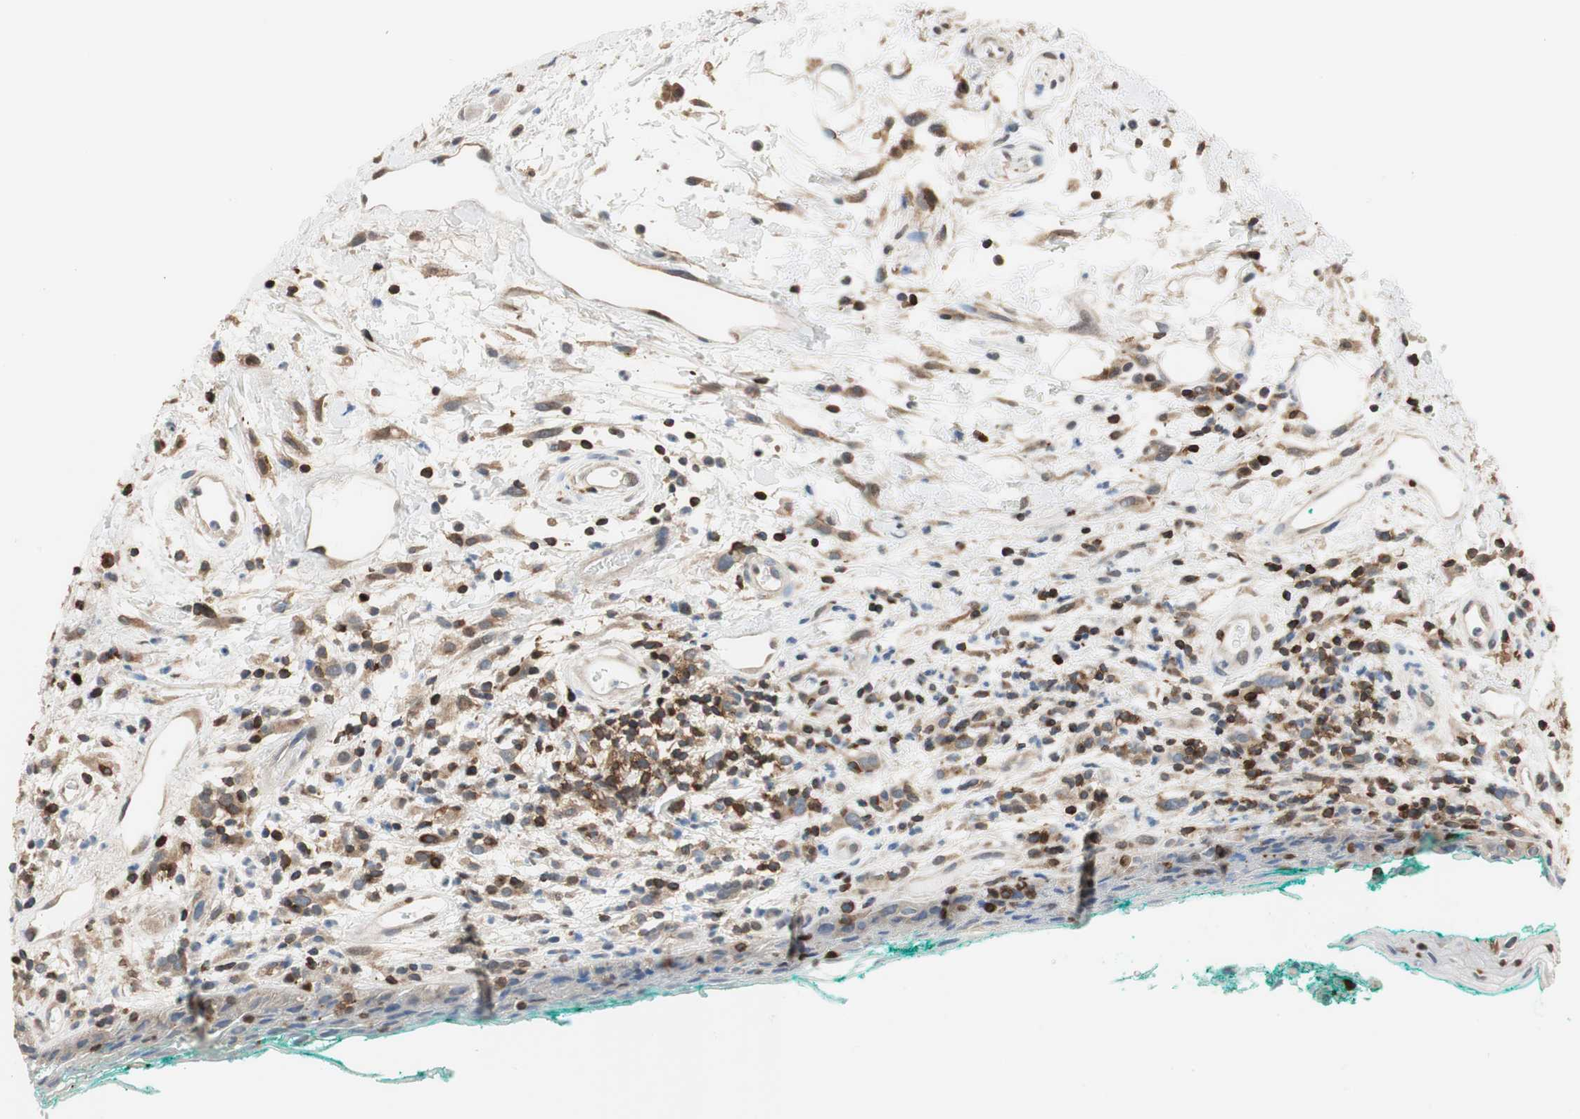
{"staining": {"intensity": "weak", "quantity": "<25%", "location": "cytoplasmic/membranous"}, "tissue": "oral mucosa", "cell_type": "Squamous epithelial cells", "image_type": "normal", "snomed": [{"axis": "morphology", "description": "Normal tissue, NOS"}, {"axis": "morphology", "description": "Squamous cell carcinoma, NOS"}, {"axis": "topography", "description": "Skeletal muscle"}, {"axis": "topography", "description": "Oral tissue"}, {"axis": "topography", "description": "Head-Neck"}], "caption": "Oral mucosa stained for a protein using immunohistochemistry (IHC) displays no staining squamous epithelial cells.", "gene": "NFATC2", "patient": {"sex": "female", "age": 84}}